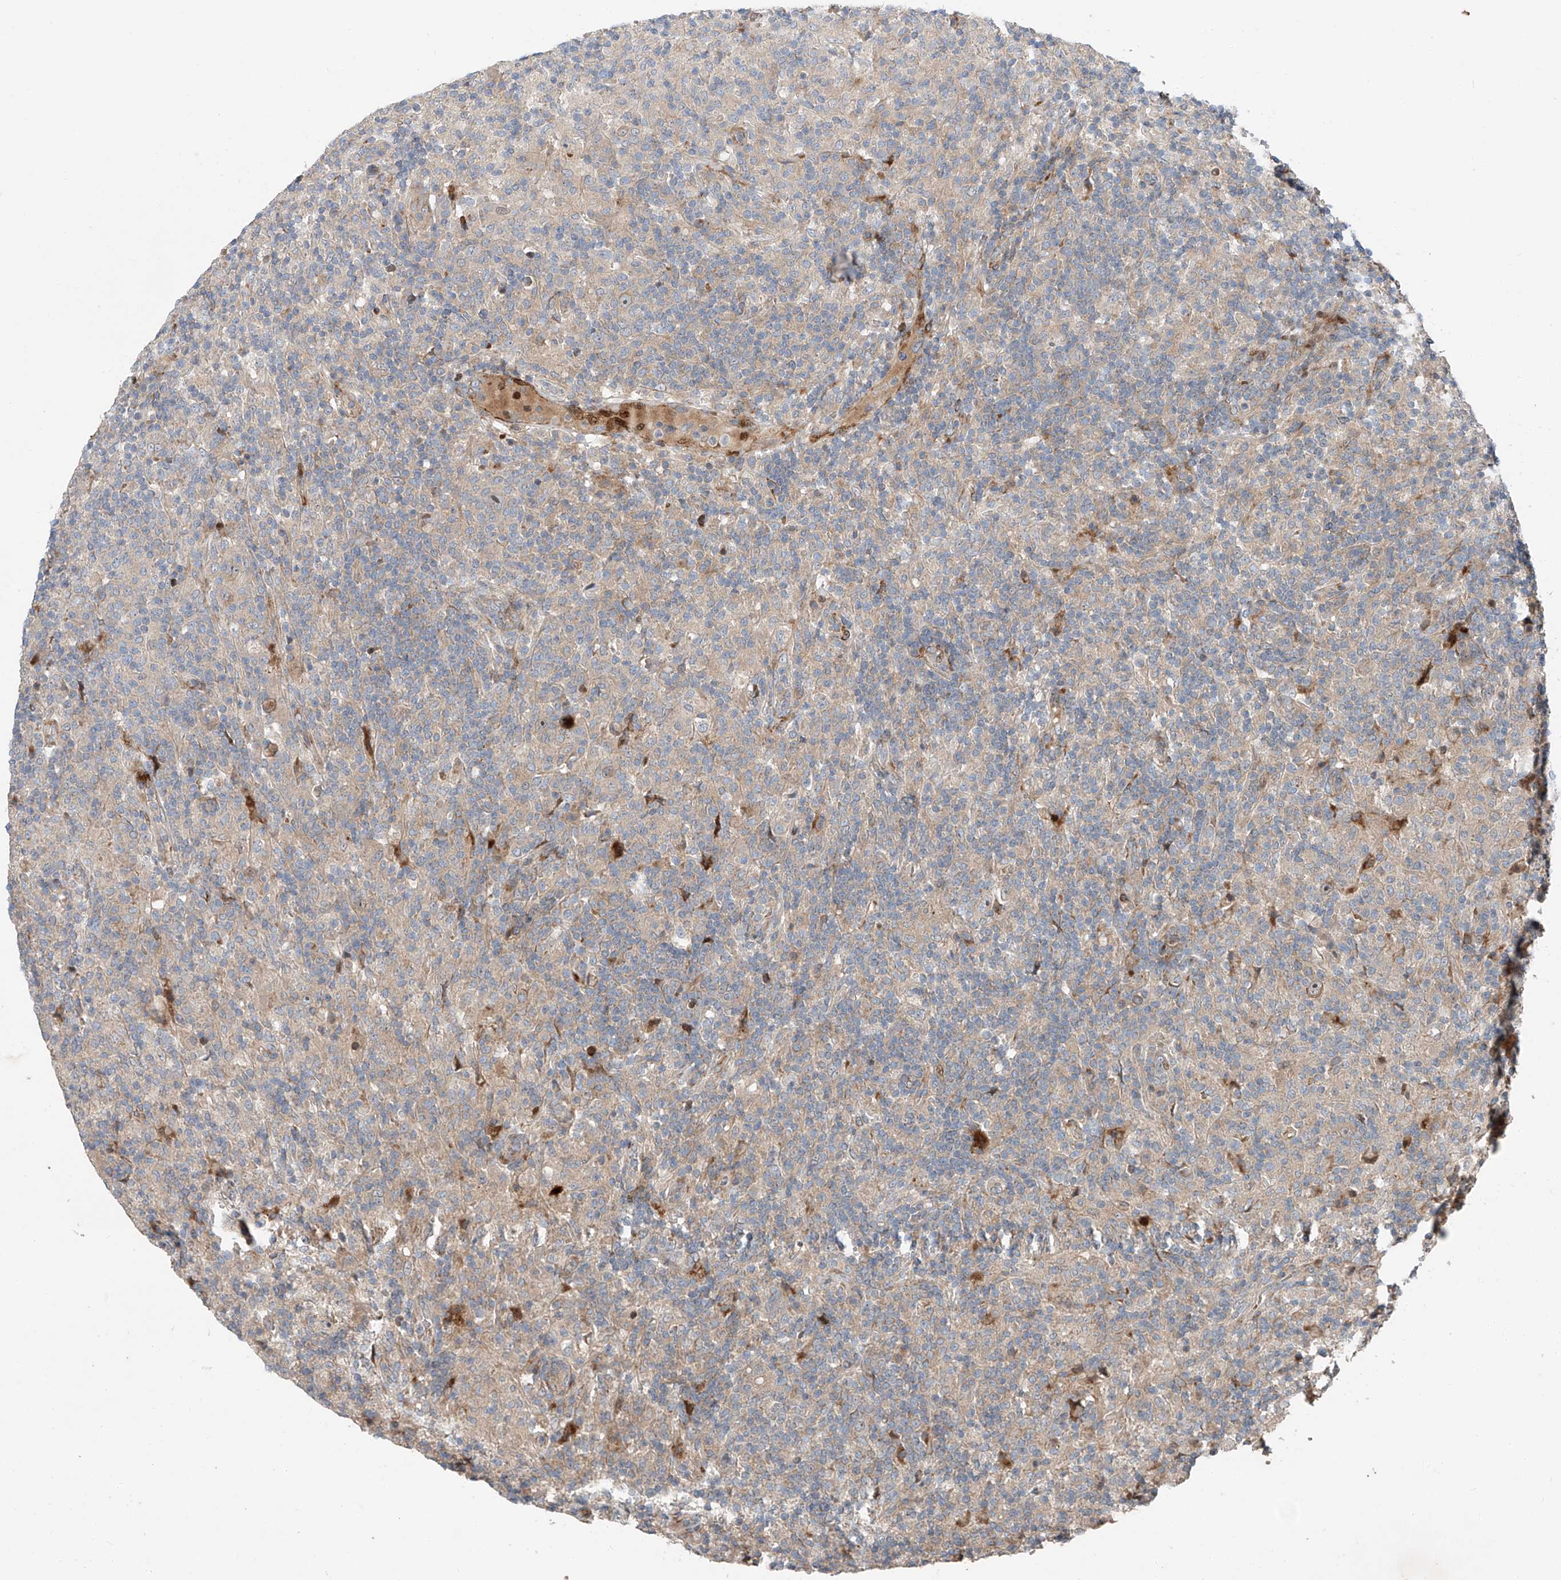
{"staining": {"intensity": "negative", "quantity": "none", "location": "none"}, "tissue": "lymphoma", "cell_type": "Tumor cells", "image_type": "cancer", "snomed": [{"axis": "morphology", "description": "Hodgkin's disease, NOS"}, {"axis": "topography", "description": "Lymph node"}], "caption": "A photomicrograph of Hodgkin's disease stained for a protein shows no brown staining in tumor cells.", "gene": "USF3", "patient": {"sex": "male", "age": 70}}